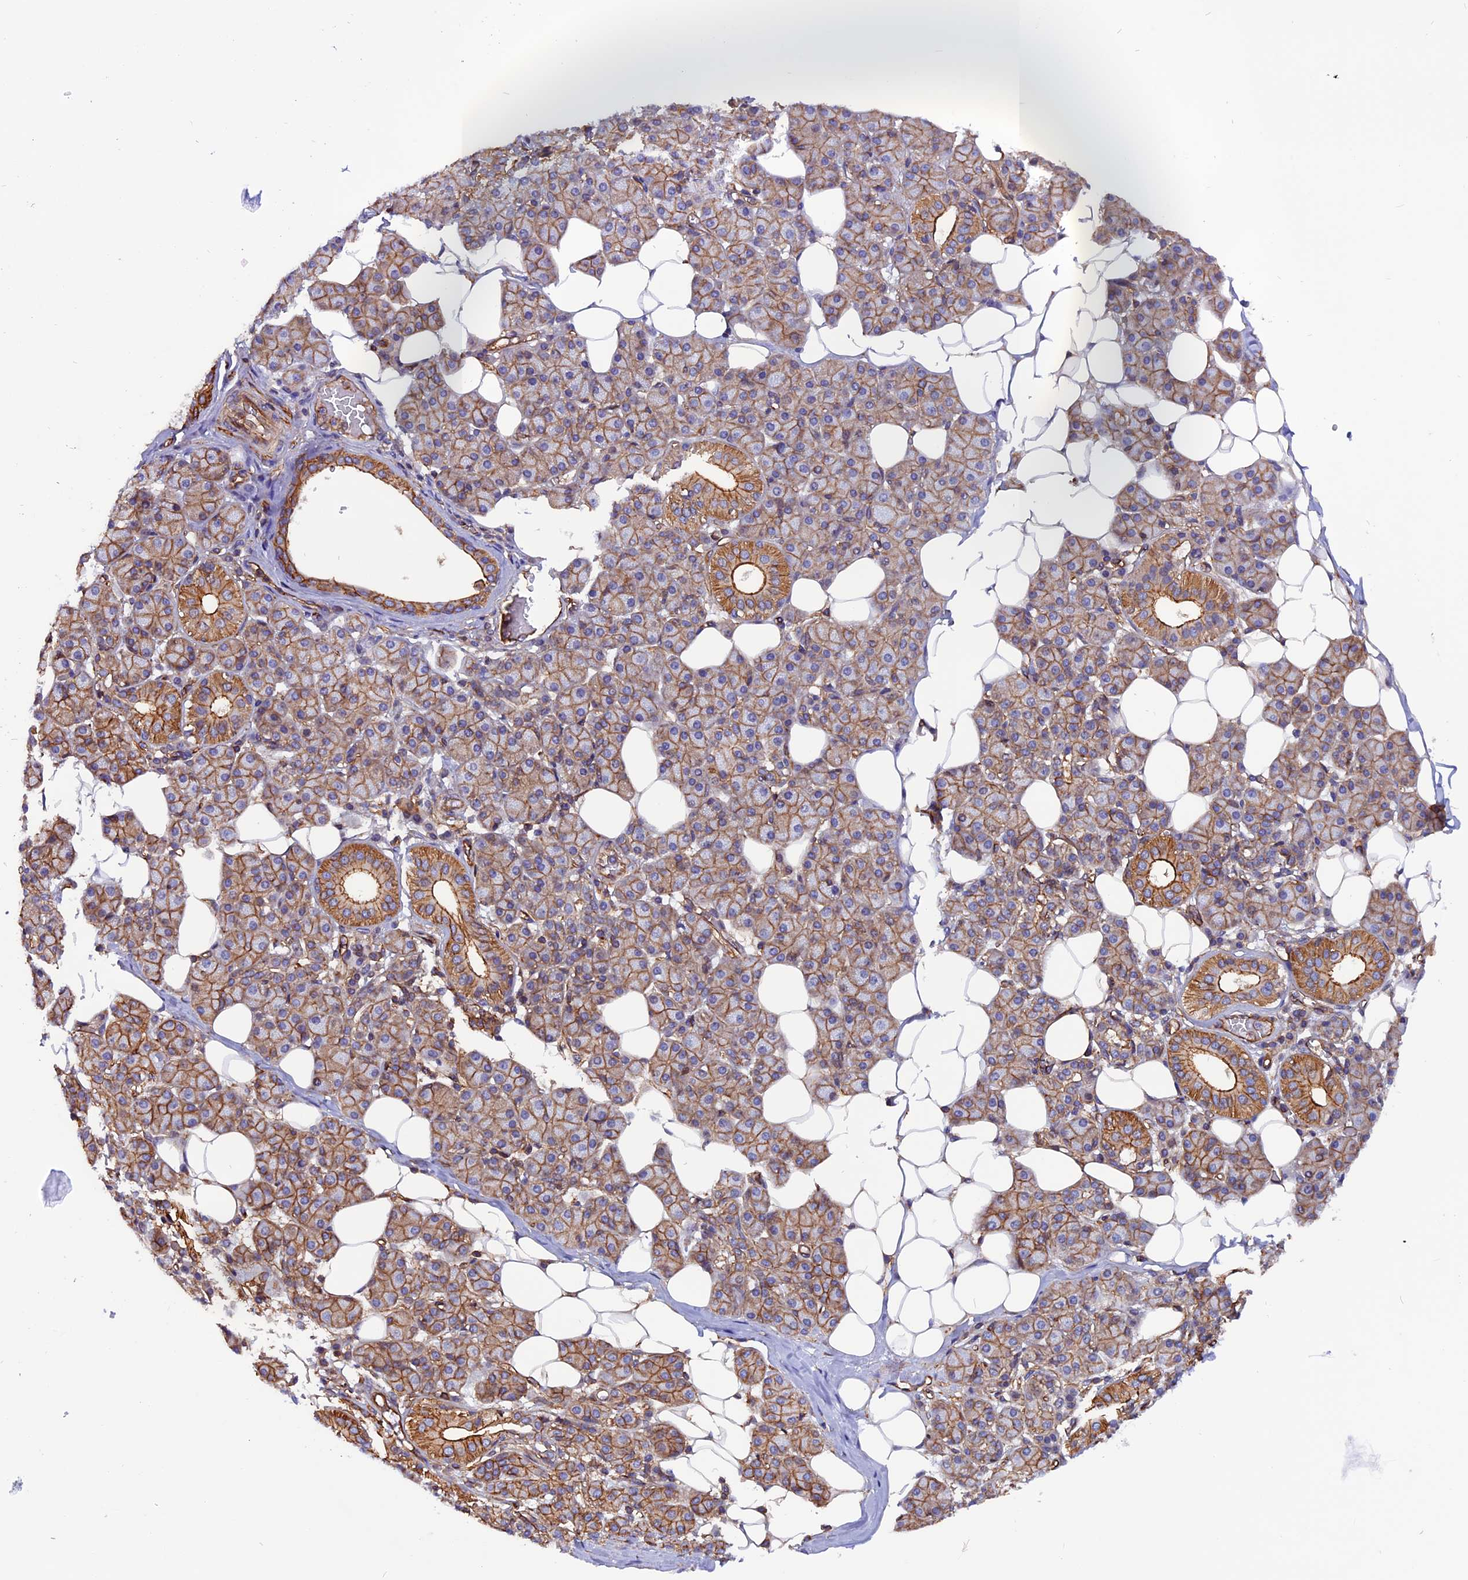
{"staining": {"intensity": "moderate", "quantity": ">75%", "location": "cytoplasmic/membranous"}, "tissue": "salivary gland", "cell_type": "Glandular cells", "image_type": "normal", "snomed": [{"axis": "morphology", "description": "Normal tissue, NOS"}, {"axis": "topography", "description": "Salivary gland"}], "caption": "Immunohistochemical staining of unremarkable salivary gland shows moderate cytoplasmic/membranous protein positivity in approximately >75% of glandular cells.", "gene": "ZNF749", "patient": {"sex": "female", "age": 33}}